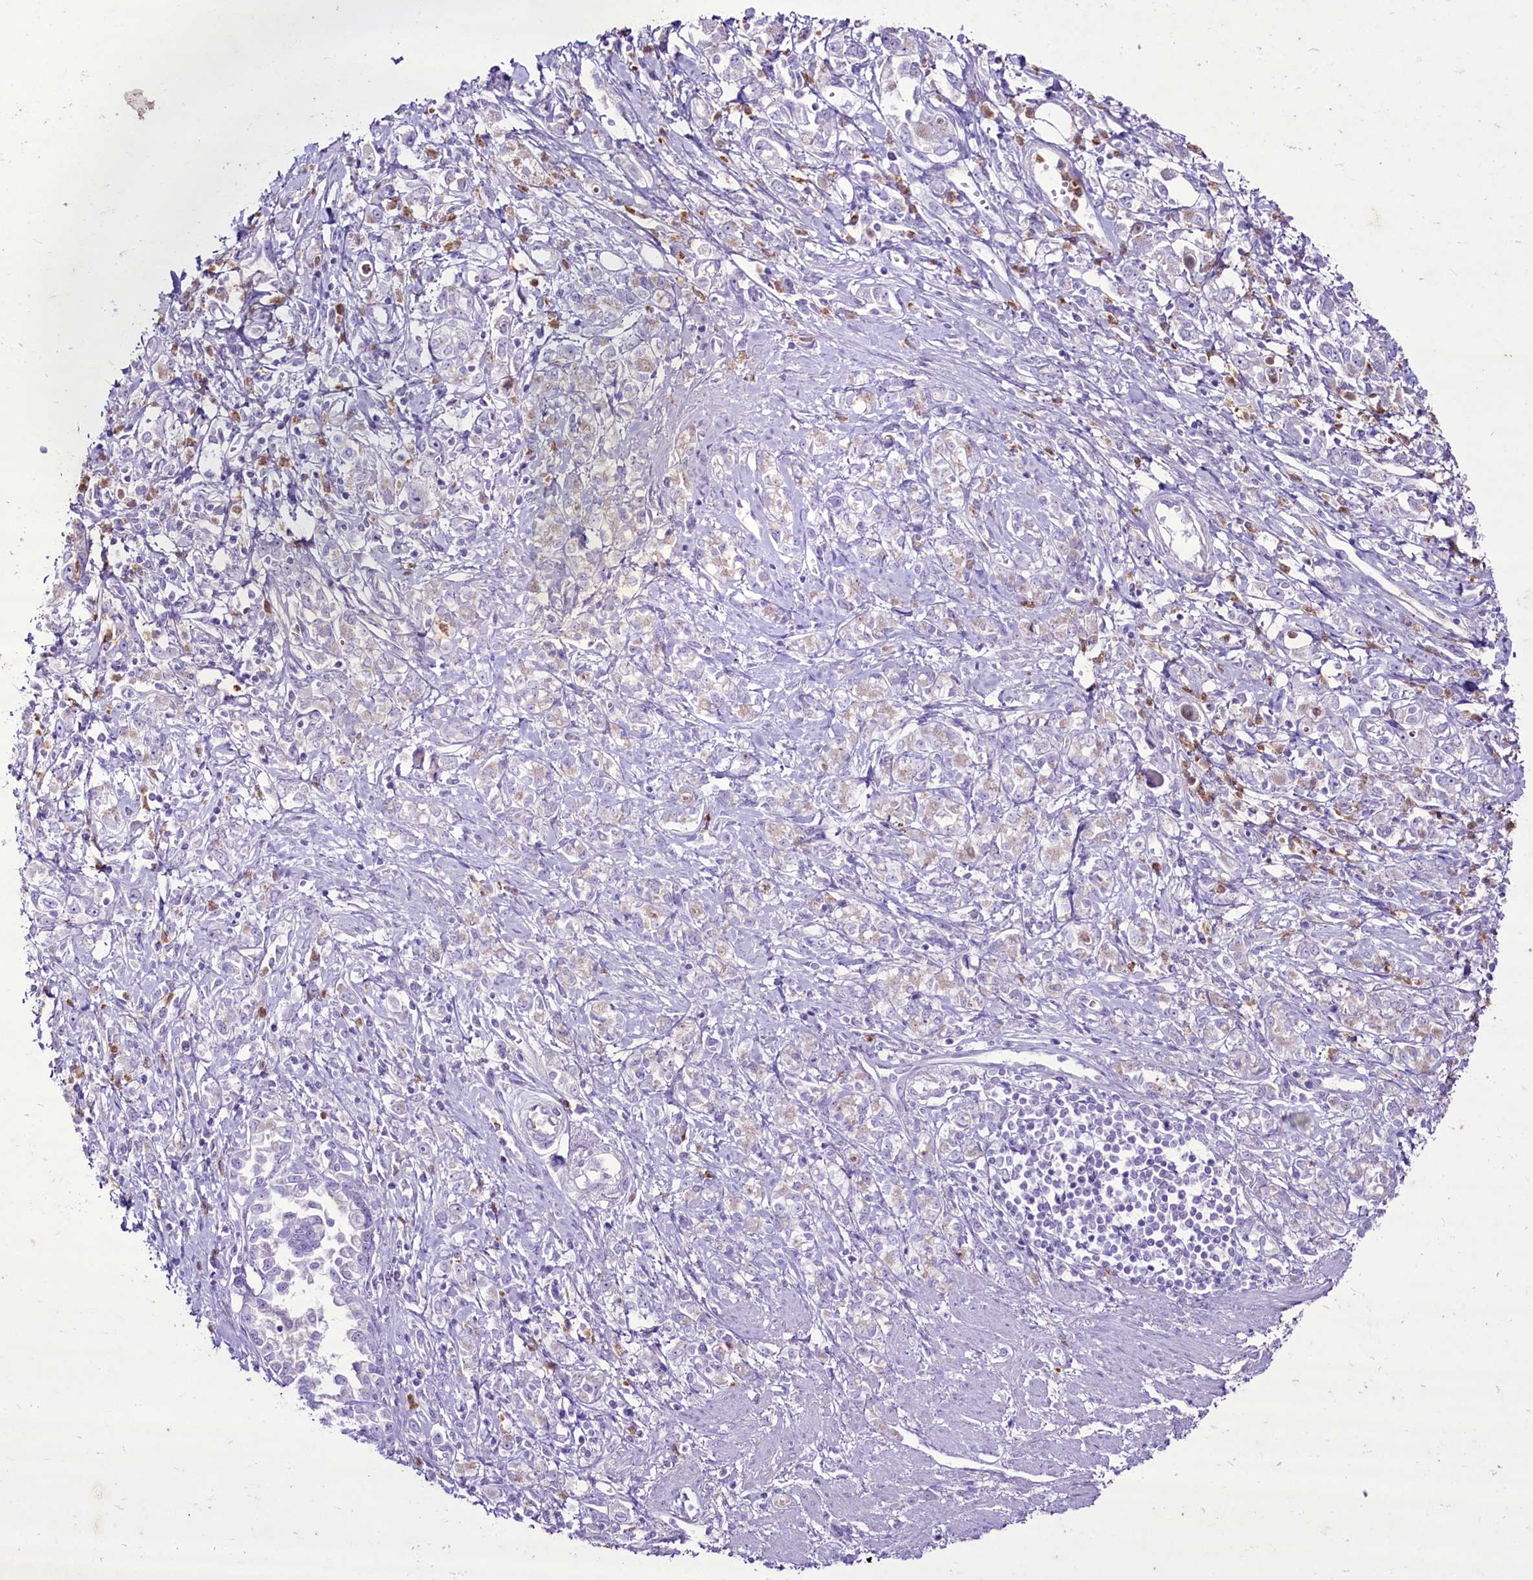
{"staining": {"intensity": "negative", "quantity": "none", "location": "none"}, "tissue": "stomach cancer", "cell_type": "Tumor cells", "image_type": "cancer", "snomed": [{"axis": "morphology", "description": "Adenocarcinoma, NOS"}, {"axis": "topography", "description": "Stomach"}], "caption": "Stomach cancer (adenocarcinoma) was stained to show a protein in brown. There is no significant staining in tumor cells. (DAB immunohistochemistry, high magnification).", "gene": "FAM209B", "patient": {"sex": "female", "age": 76}}